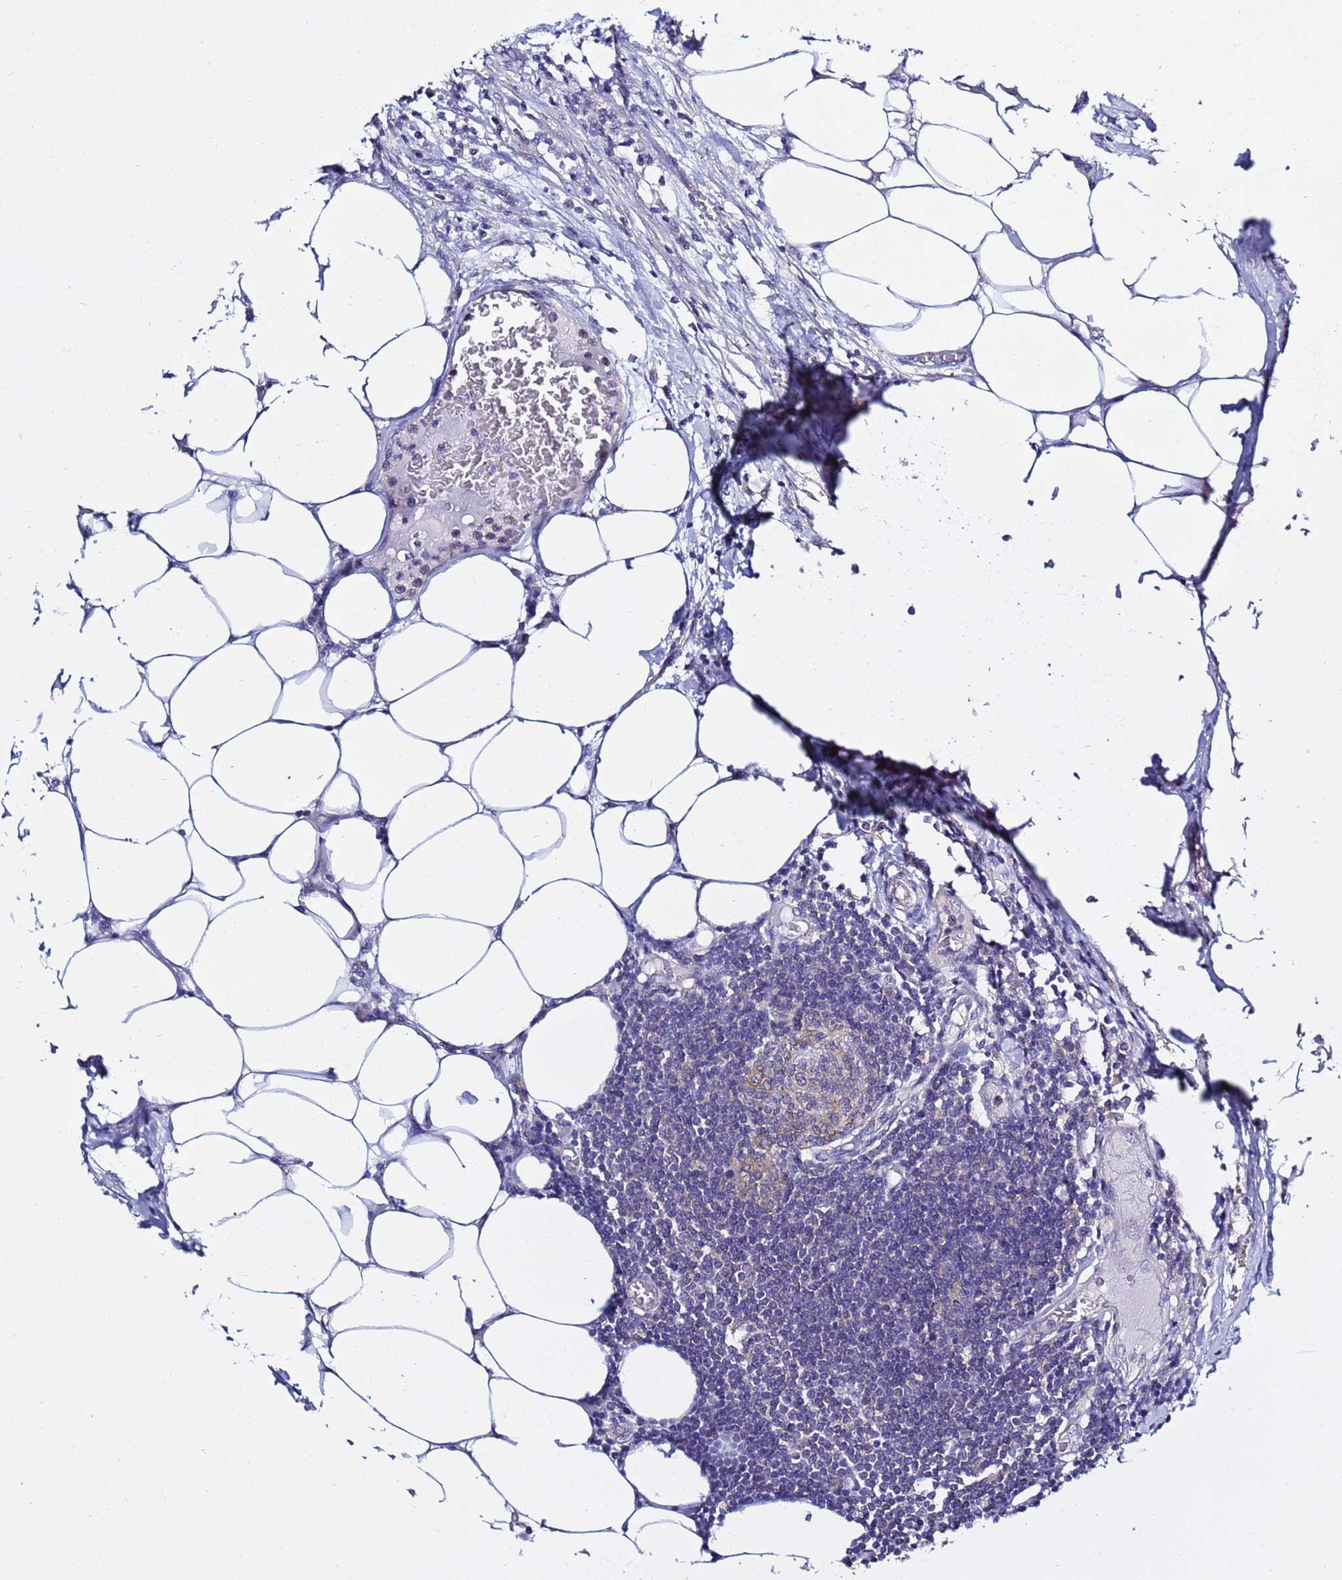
{"staining": {"intensity": "moderate", "quantity": "25%-75%", "location": "cytoplasmic/membranous"}, "tissue": "colorectal cancer", "cell_type": "Tumor cells", "image_type": "cancer", "snomed": [{"axis": "morphology", "description": "Adenocarcinoma, NOS"}, {"axis": "topography", "description": "Colon"}], "caption": "This is an image of IHC staining of adenocarcinoma (colorectal), which shows moderate positivity in the cytoplasmic/membranous of tumor cells.", "gene": "LENG1", "patient": {"sex": "male", "age": 71}}